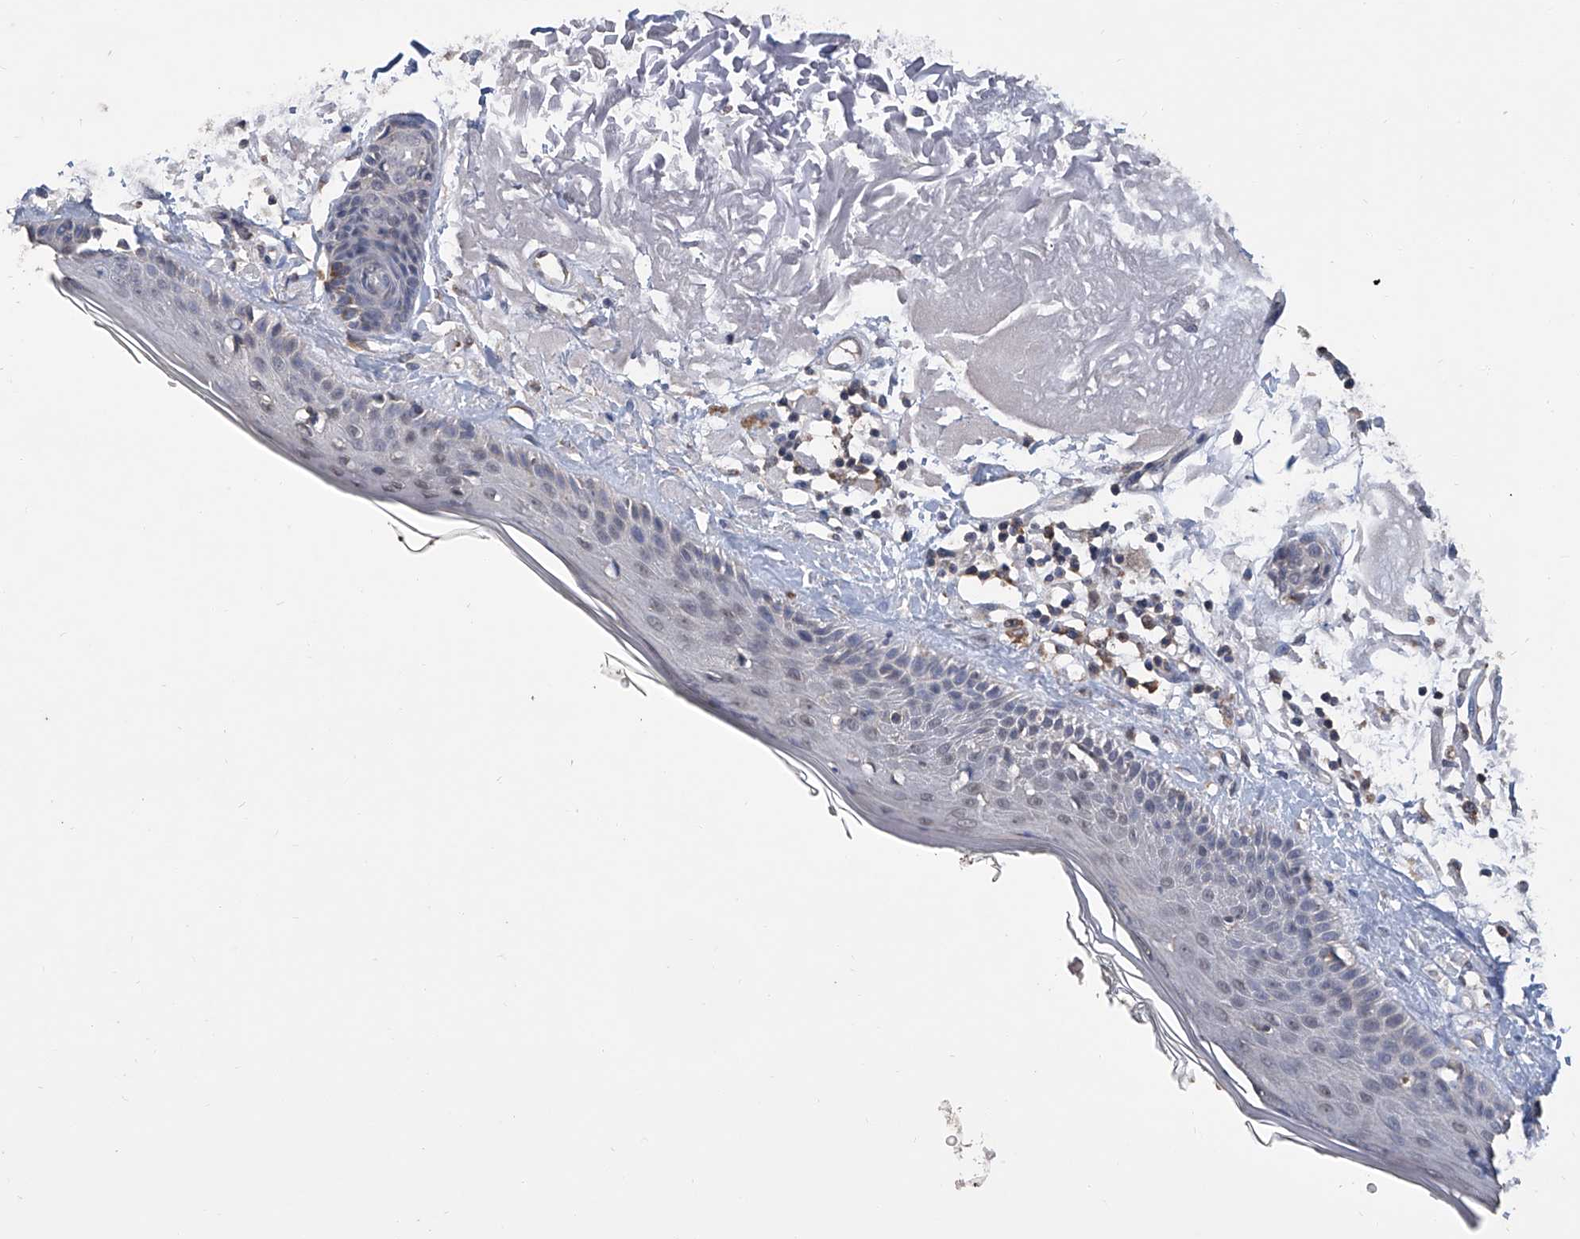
{"staining": {"intensity": "negative", "quantity": "none", "location": "none"}, "tissue": "skin", "cell_type": "Fibroblasts", "image_type": "normal", "snomed": [{"axis": "morphology", "description": "Normal tissue, NOS"}, {"axis": "topography", "description": "Skin"}, {"axis": "topography", "description": "Skeletal muscle"}], "caption": "DAB immunohistochemical staining of unremarkable human skin demonstrates no significant staining in fibroblasts. (DAB IHC with hematoxylin counter stain).", "gene": "GPT", "patient": {"sex": "male", "age": 83}}